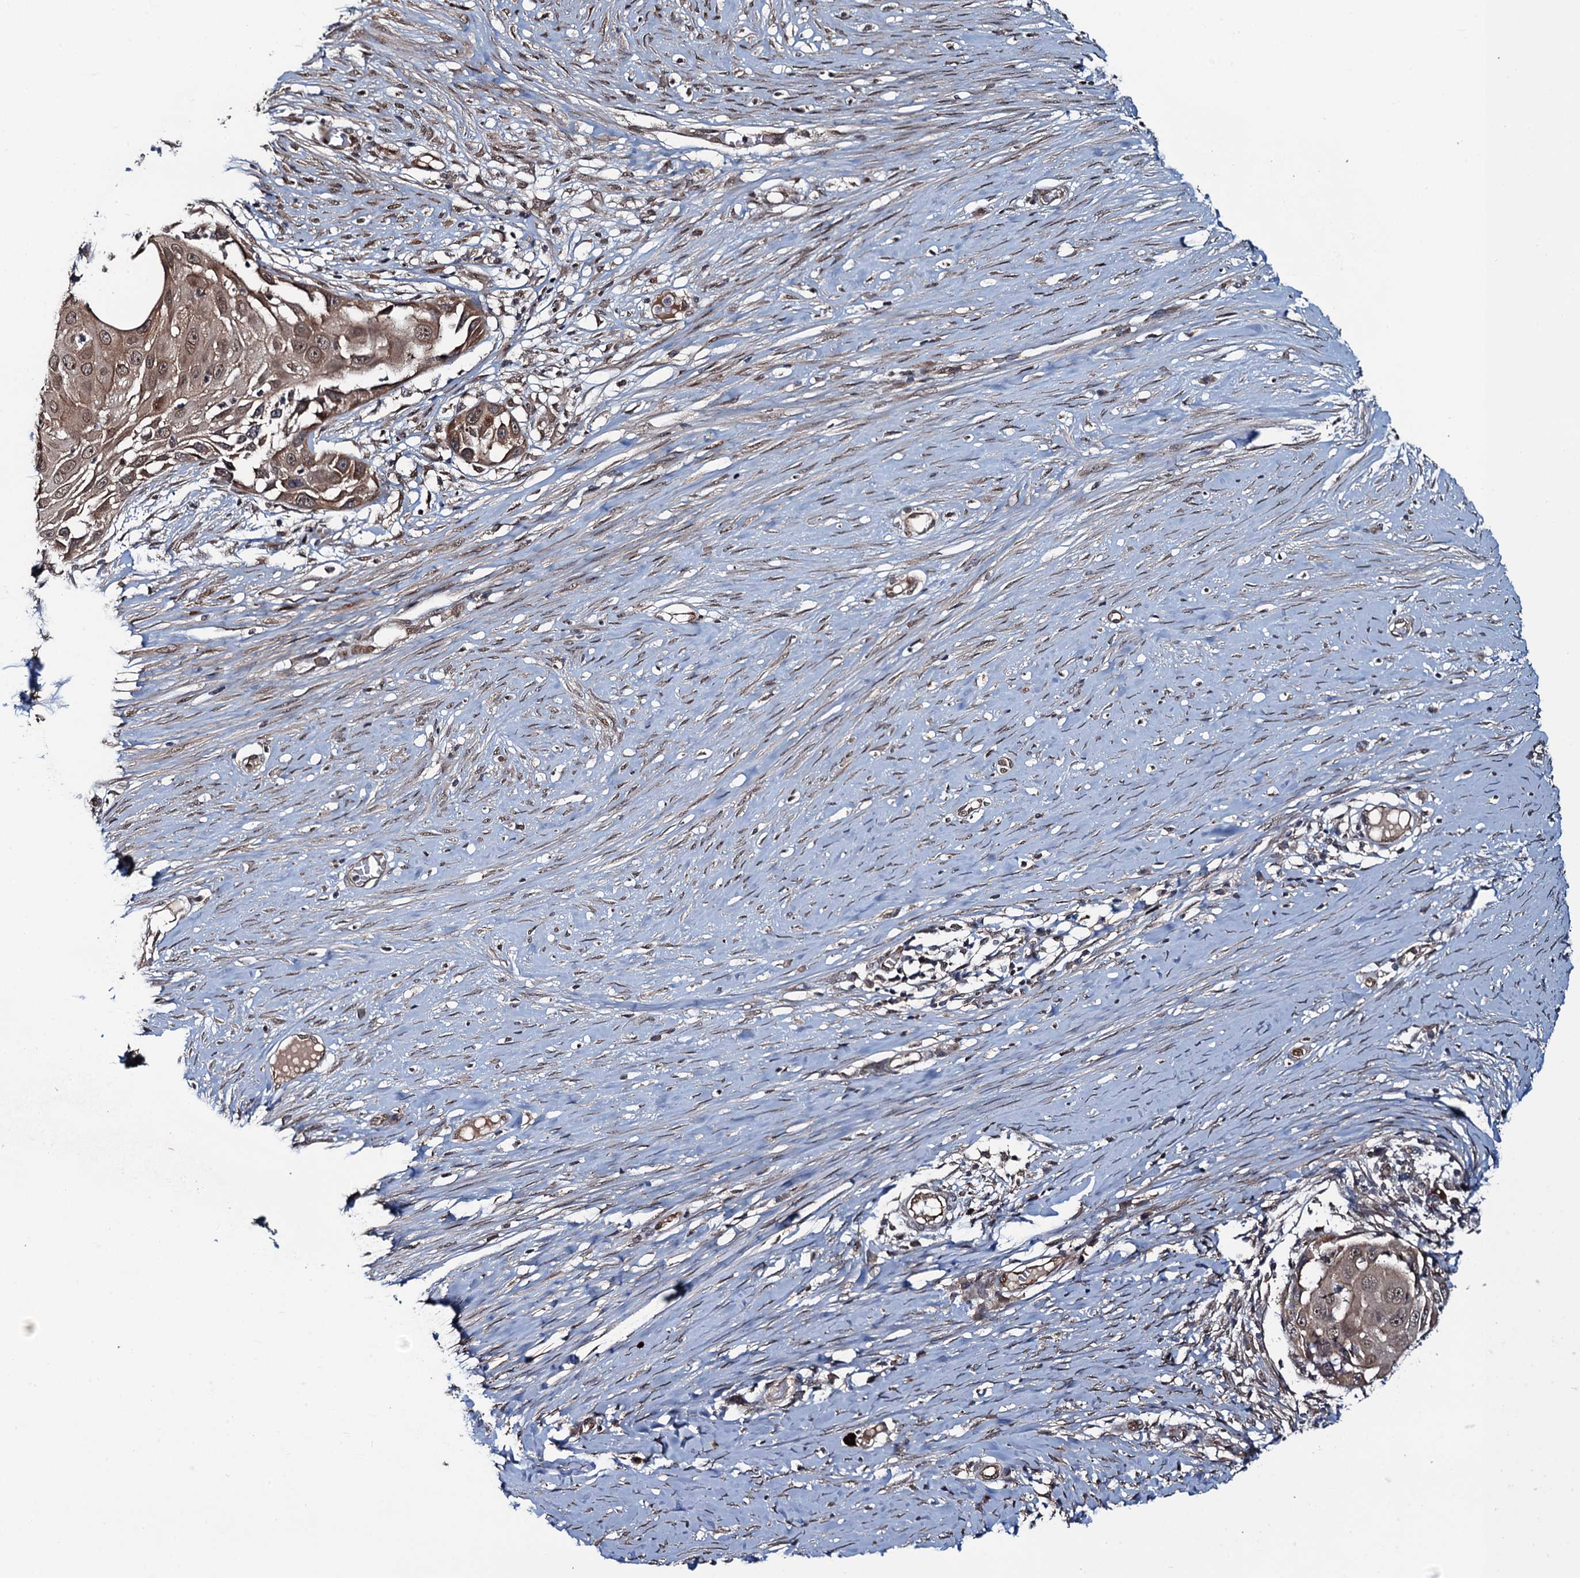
{"staining": {"intensity": "moderate", "quantity": ">75%", "location": "cytoplasmic/membranous,nuclear"}, "tissue": "skin cancer", "cell_type": "Tumor cells", "image_type": "cancer", "snomed": [{"axis": "morphology", "description": "Squamous cell carcinoma, NOS"}, {"axis": "topography", "description": "Skin"}], "caption": "Tumor cells exhibit medium levels of moderate cytoplasmic/membranous and nuclear positivity in approximately >75% of cells in skin squamous cell carcinoma. The staining was performed using DAB (3,3'-diaminobenzidine) to visualize the protein expression in brown, while the nuclei were stained in blue with hematoxylin (Magnification: 20x).", "gene": "EVX2", "patient": {"sex": "female", "age": 44}}